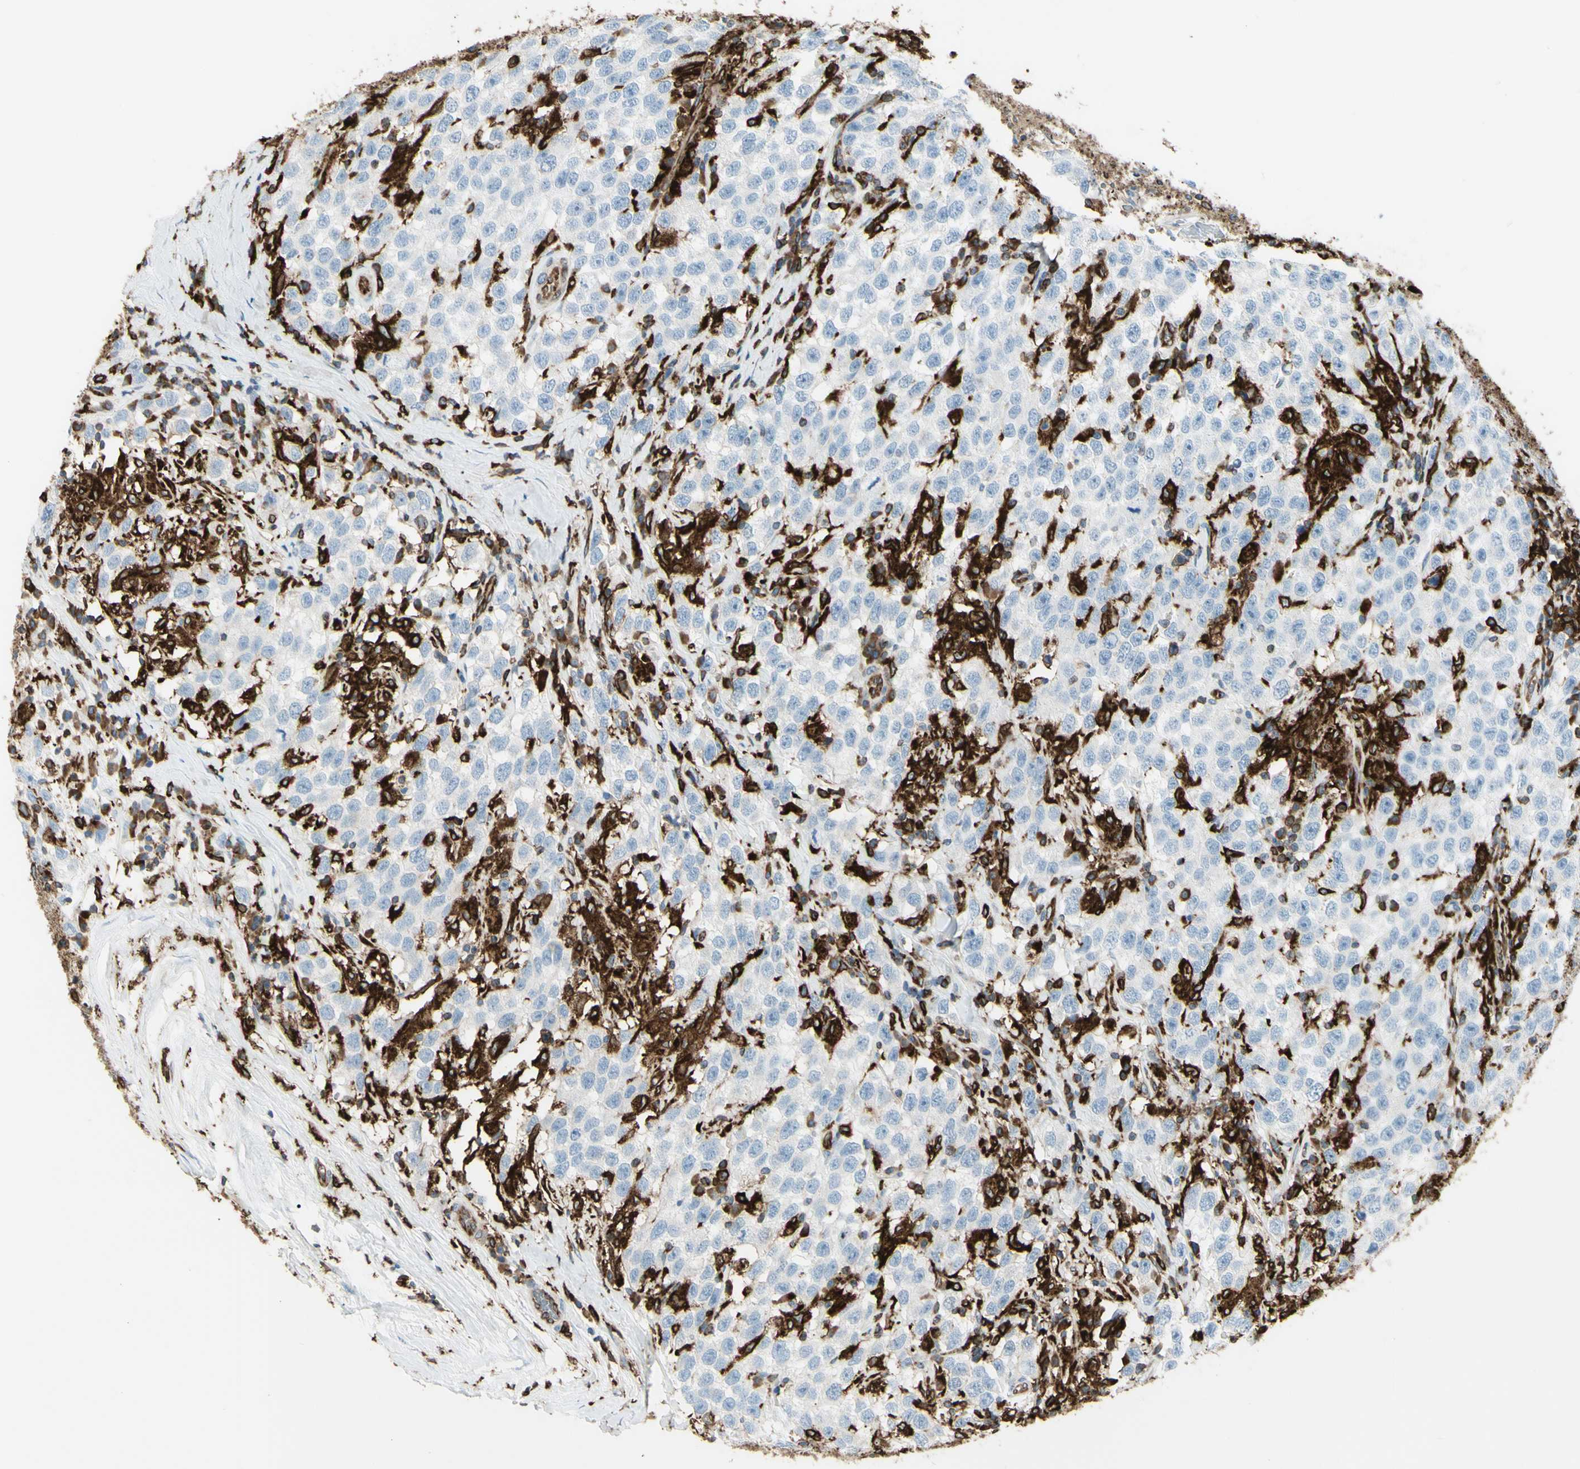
{"staining": {"intensity": "negative", "quantity": "none", "location": "none"}, "tissue": "testis cancer", "cell_type": "Tumor cells", "image_type": "cancer", "snomed": [{"axis": "morphology", "description": "Seminoma, NOS"}, {"axis": "topography", "description": "Testis"}], "caption": "High magnification brightfield microscopy of testis cancer (seminoma) stained with DAB (brown) and counterstained with hematoxylin (blue): tumor cells show no significant expression. (DAB (3,3'-diaminobenzidine) immunohistochemistry with hematoxylin counter stain).", "gene": "CD74", "patient": {"sex": "male", "age": 41}}